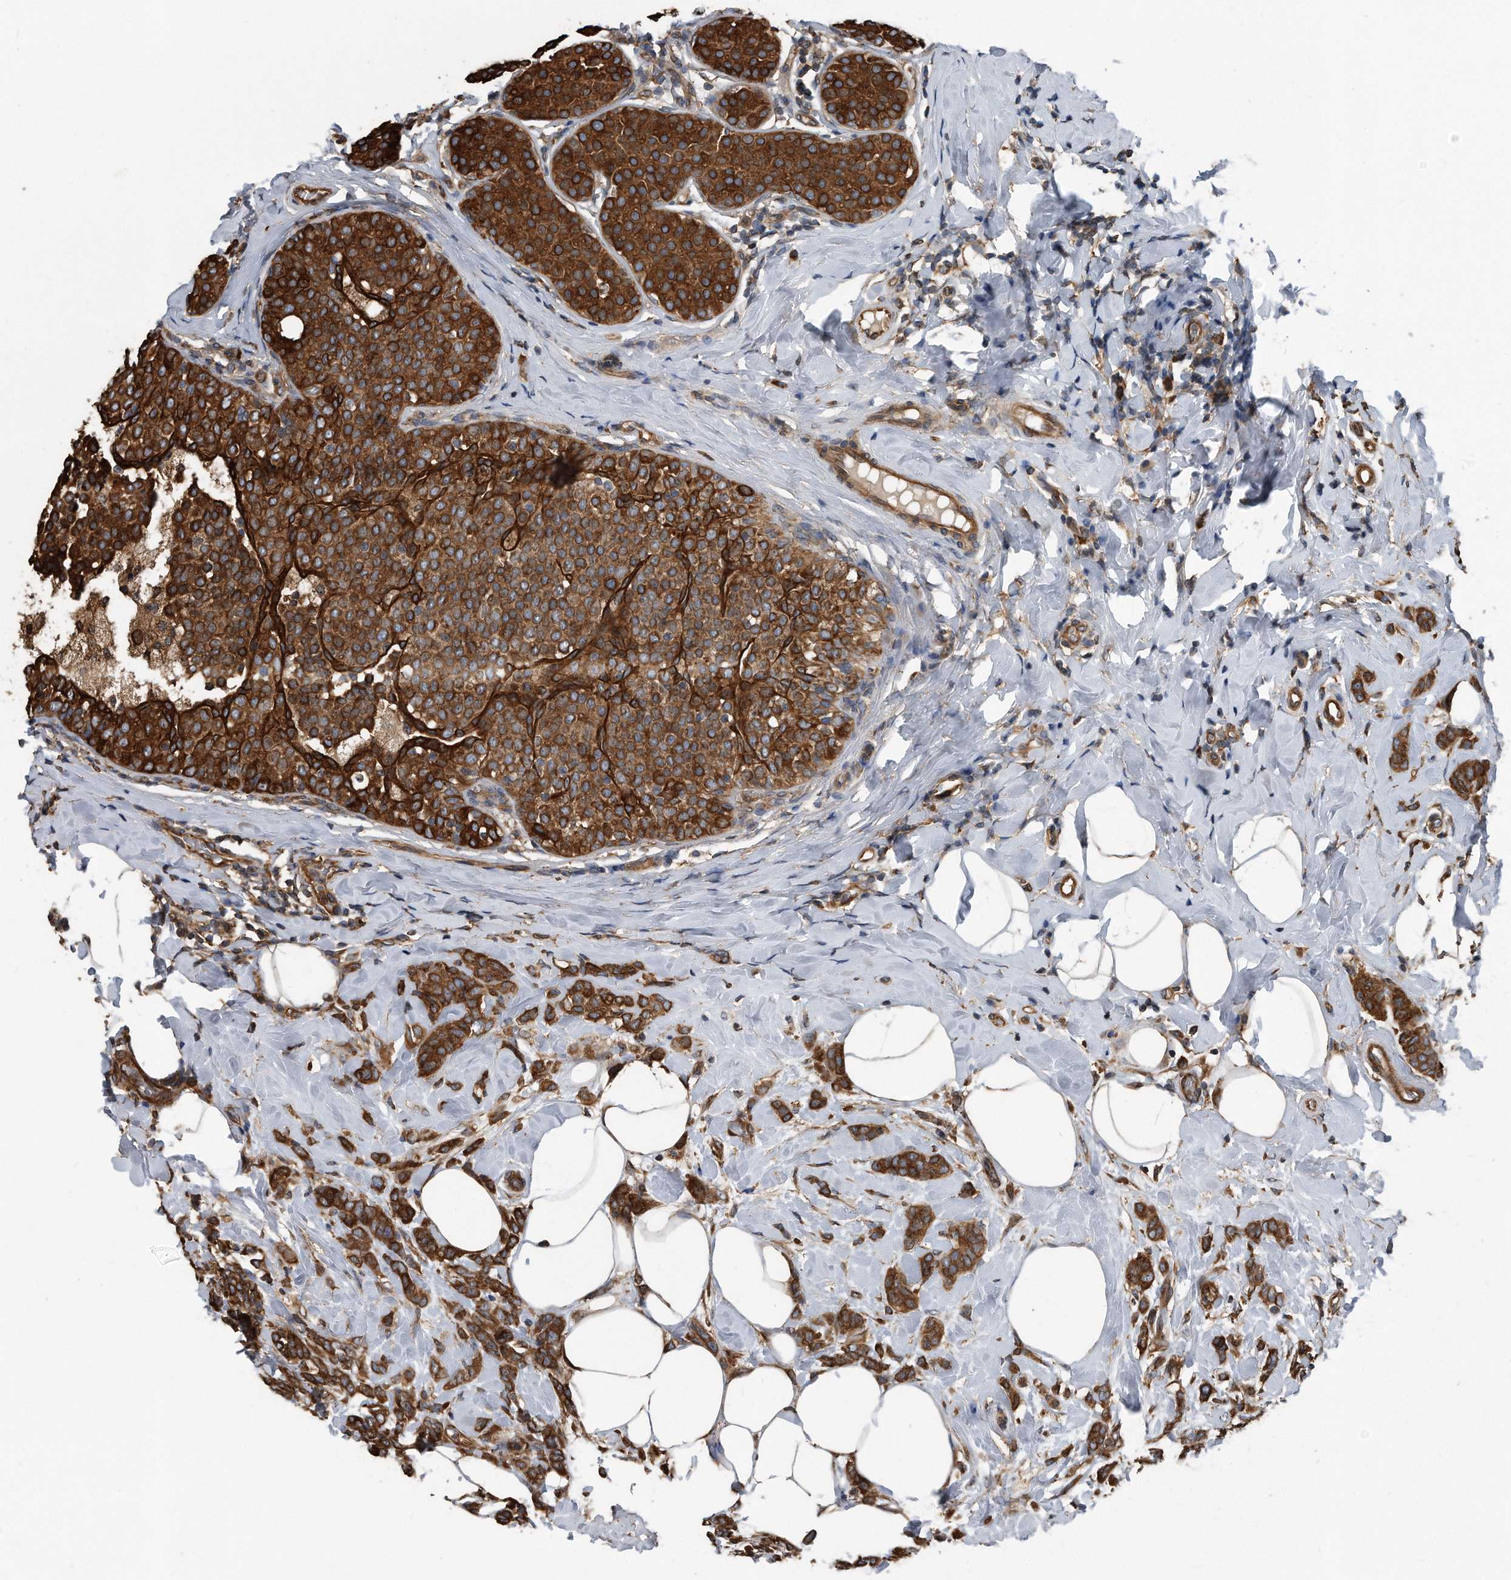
{"staining": {"intensity": "strong", "quantity": ">75%", "location": "cytoplasmic/membranous"}, "tissue": "breast cancer", "cell_type": "Tumor cells", "image_type": "cancer", "snomed": [{"axis": "morphology", "description": "Lobular carcinoma, in situ"}, {"axis": "morphology", "description": "Lobular carcinoma"}, {"axis": "topography", "description": "Breast"}], "caption": "Breast lobular carcinoma was stained to show a protein in brown. There is high levels of strong cytoplasmic/membranous positivity in about >75% of tumor cells.", "gene": "FAM136A", "patient": {"sex": "female", "age": 41}}